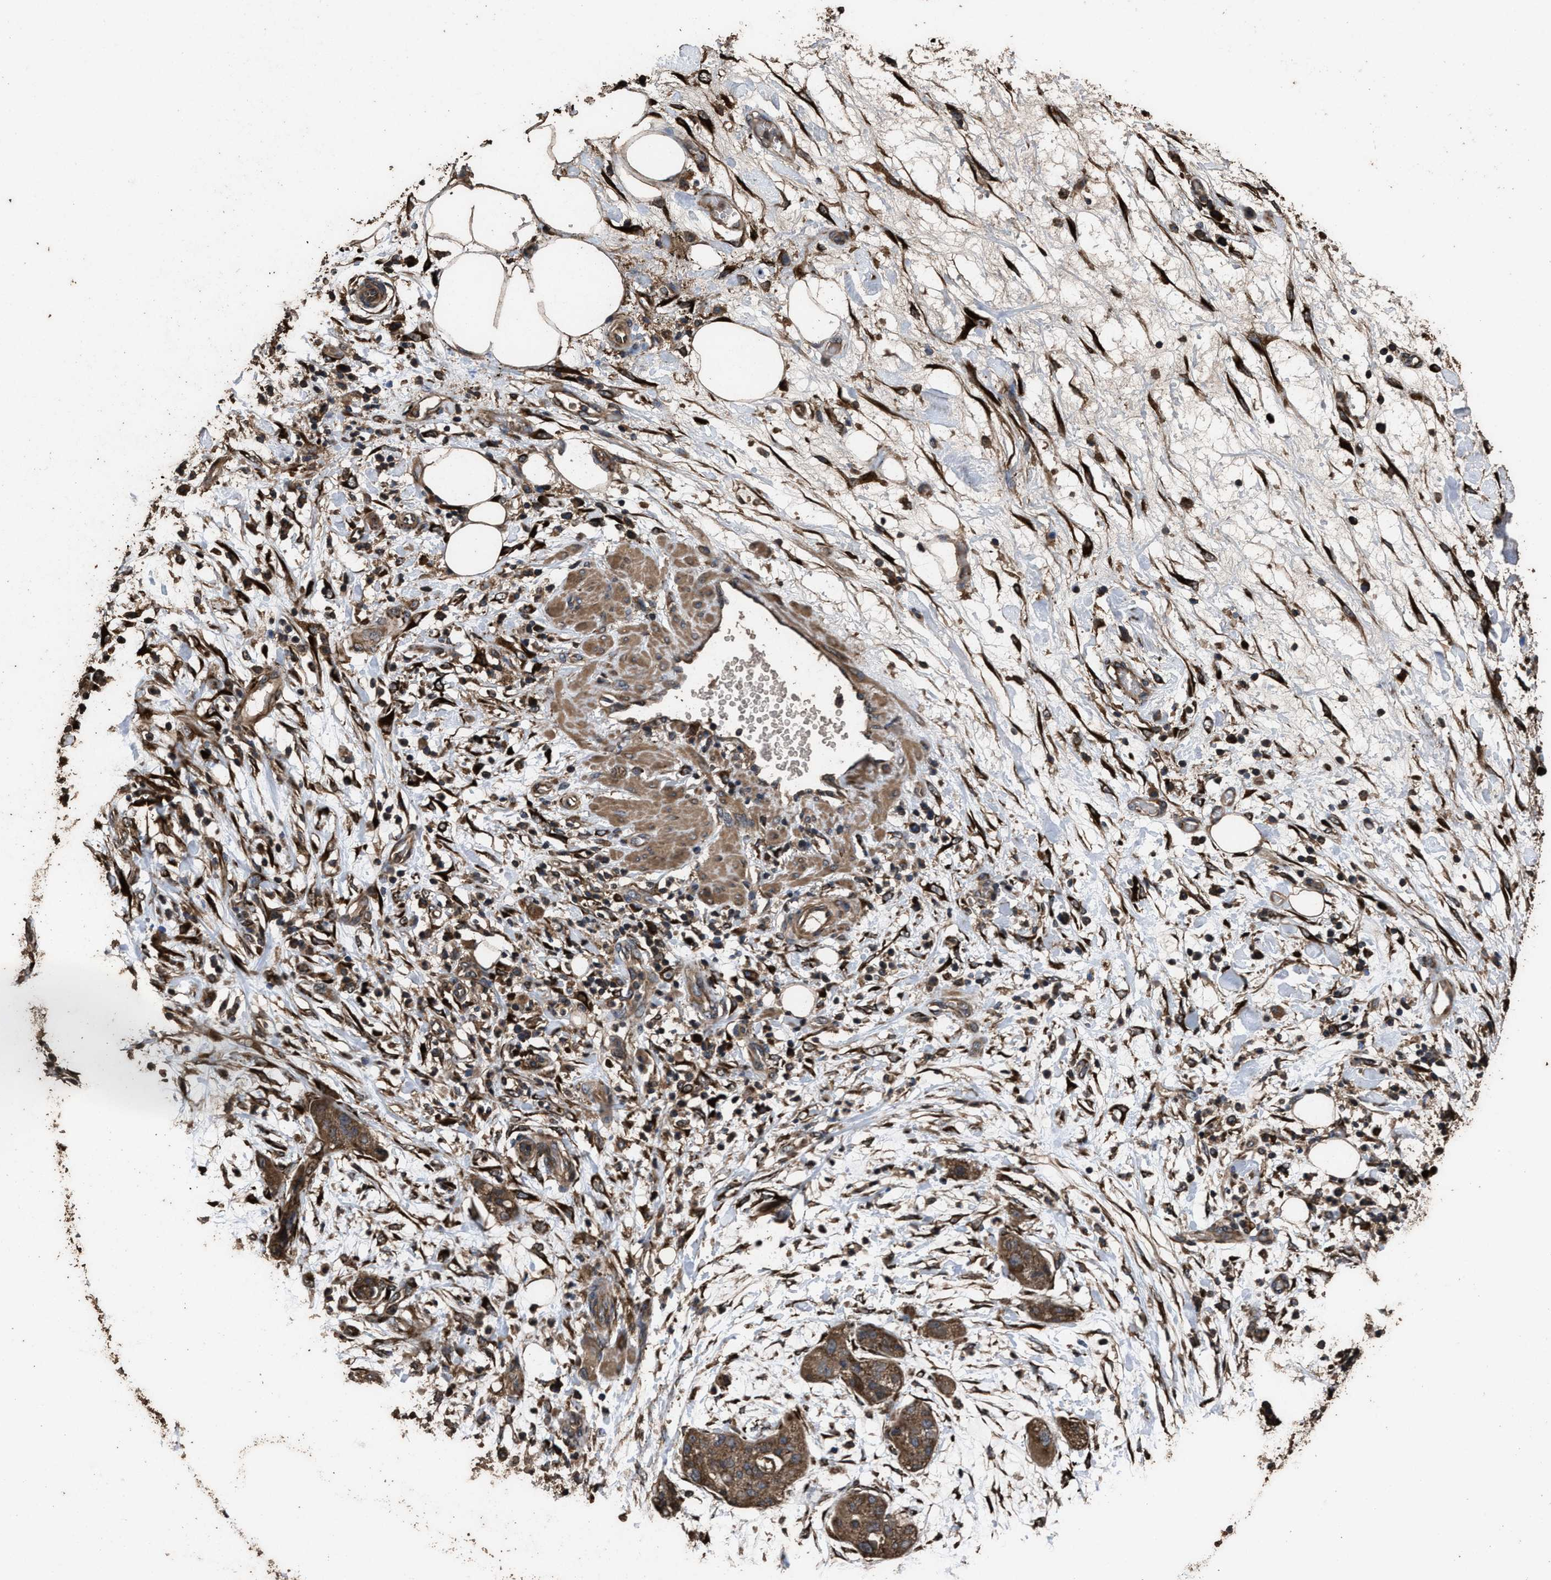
{"staining": {"intensity": "moderate", "quantity": ">75%", "location": "cytoplasmic/membranous"}, "tissue": "pancreatic cancer", "cell_type": "Tumor cells", "image_type": "cancer", "snomed": [{"axis": "morphology", "description": "Adenocarcinoma, NOS"}, {"axis": "topography", "description": "Pancreas"}], "caption": "Immunohistochemistry of pancreatic adenocarcinoma reveals medium levels of moderate cytoplasmic/membranous positivity in approximately >75% of tumor cells.", "gene": "ZMYND19", "patient": {"sex": "female", "age": 78}}